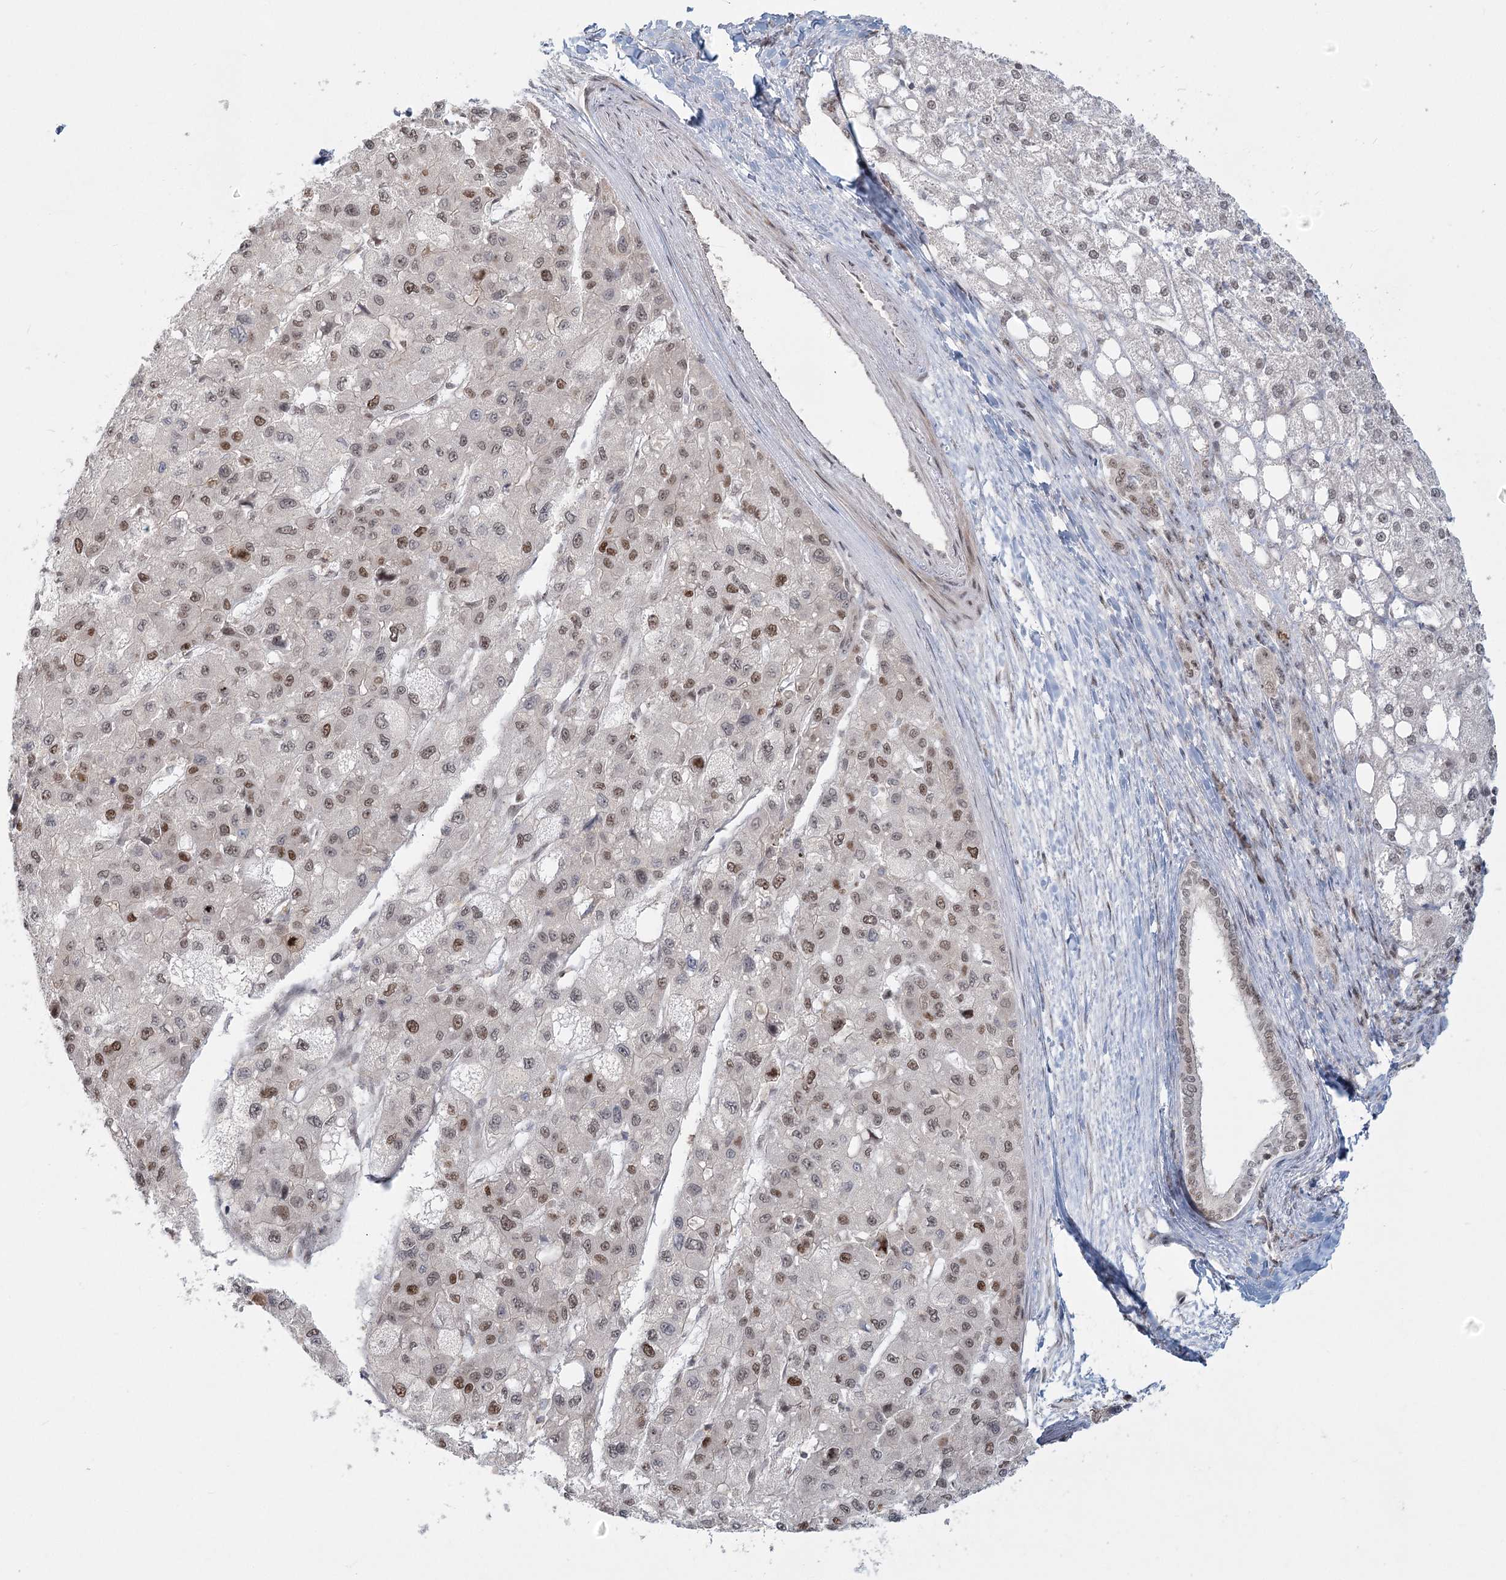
{"staining": {"intensity": "moderate", "quantity": "<25%", "location": "nuclear"}, "tissue": "liver cancer", "cell_type": "Tumor cells", "image_type": "cancer", "snomed": [{"axis": "morphology", "description": "Carcinoma, Hepatocellular, NOS"}, {"axis": "topography", "description": "Liver"}], "caption": "The image exhibits a brown stain indicating the presence of a protein in the nuclear of tumor cells in hepatocellular carcinoma (liver).", "gene": "R3HCC1L", "patient": {"sex": "male", "age": 80}}